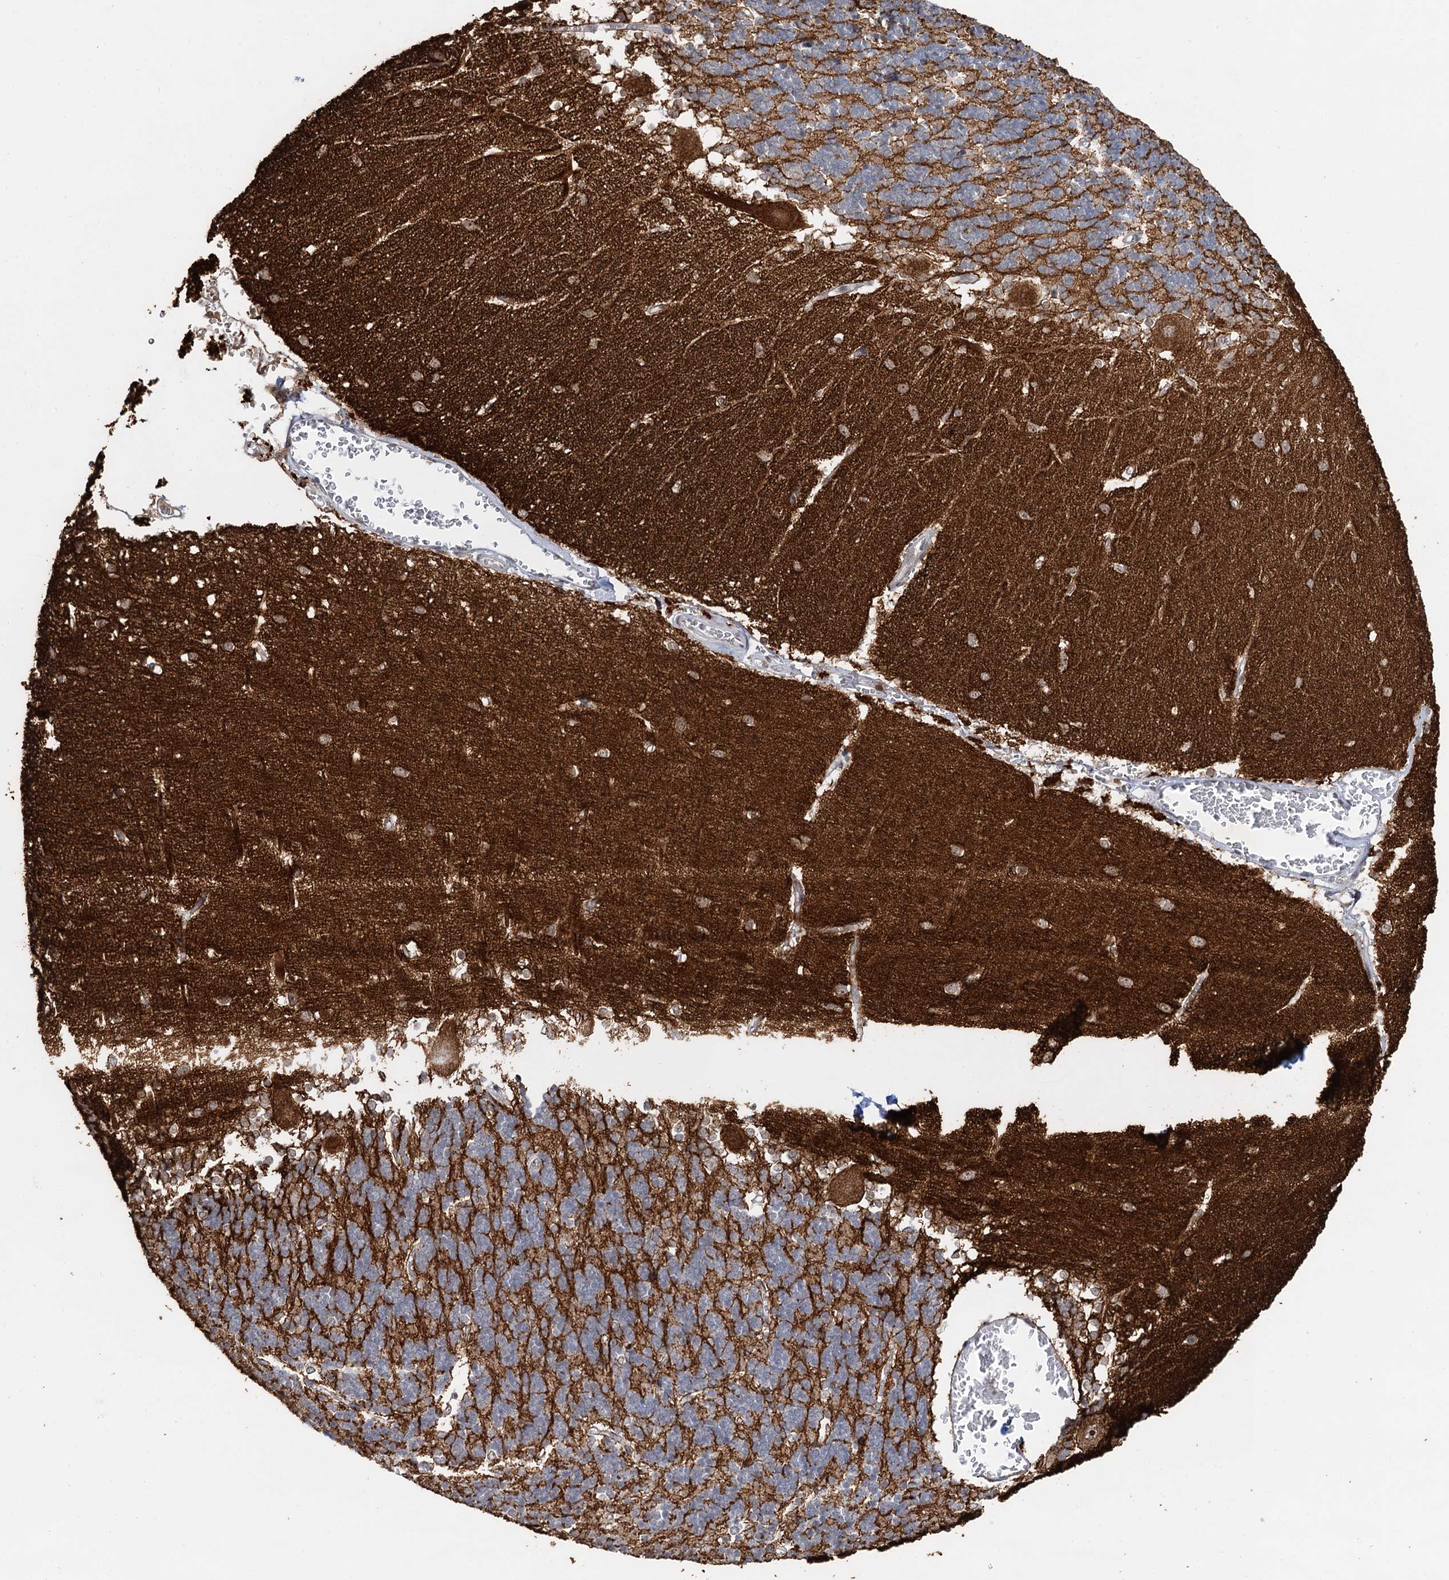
{"staining": {"intensity": "strong", "quantity": "<25%", "location": "cytoplasmic/membranous"}, "tissue": "cerebellum", "cell_type": "Cells in granular layer", "image_type": "normal", "snomed": [{"axis": "morphology", "description": "Normal tissue, NOS"}, {"axis": "topography", "description": "Cerebellum"}], "caption": "The immunohistochemical stain labels strong cytoplasmic/membranous staining in cells in granular layer of benign cerebellum. (IHC, brightfield microscopy, high magnification).", "gene": "NAT10", "patient": {"sex": "male", "age": 37}}